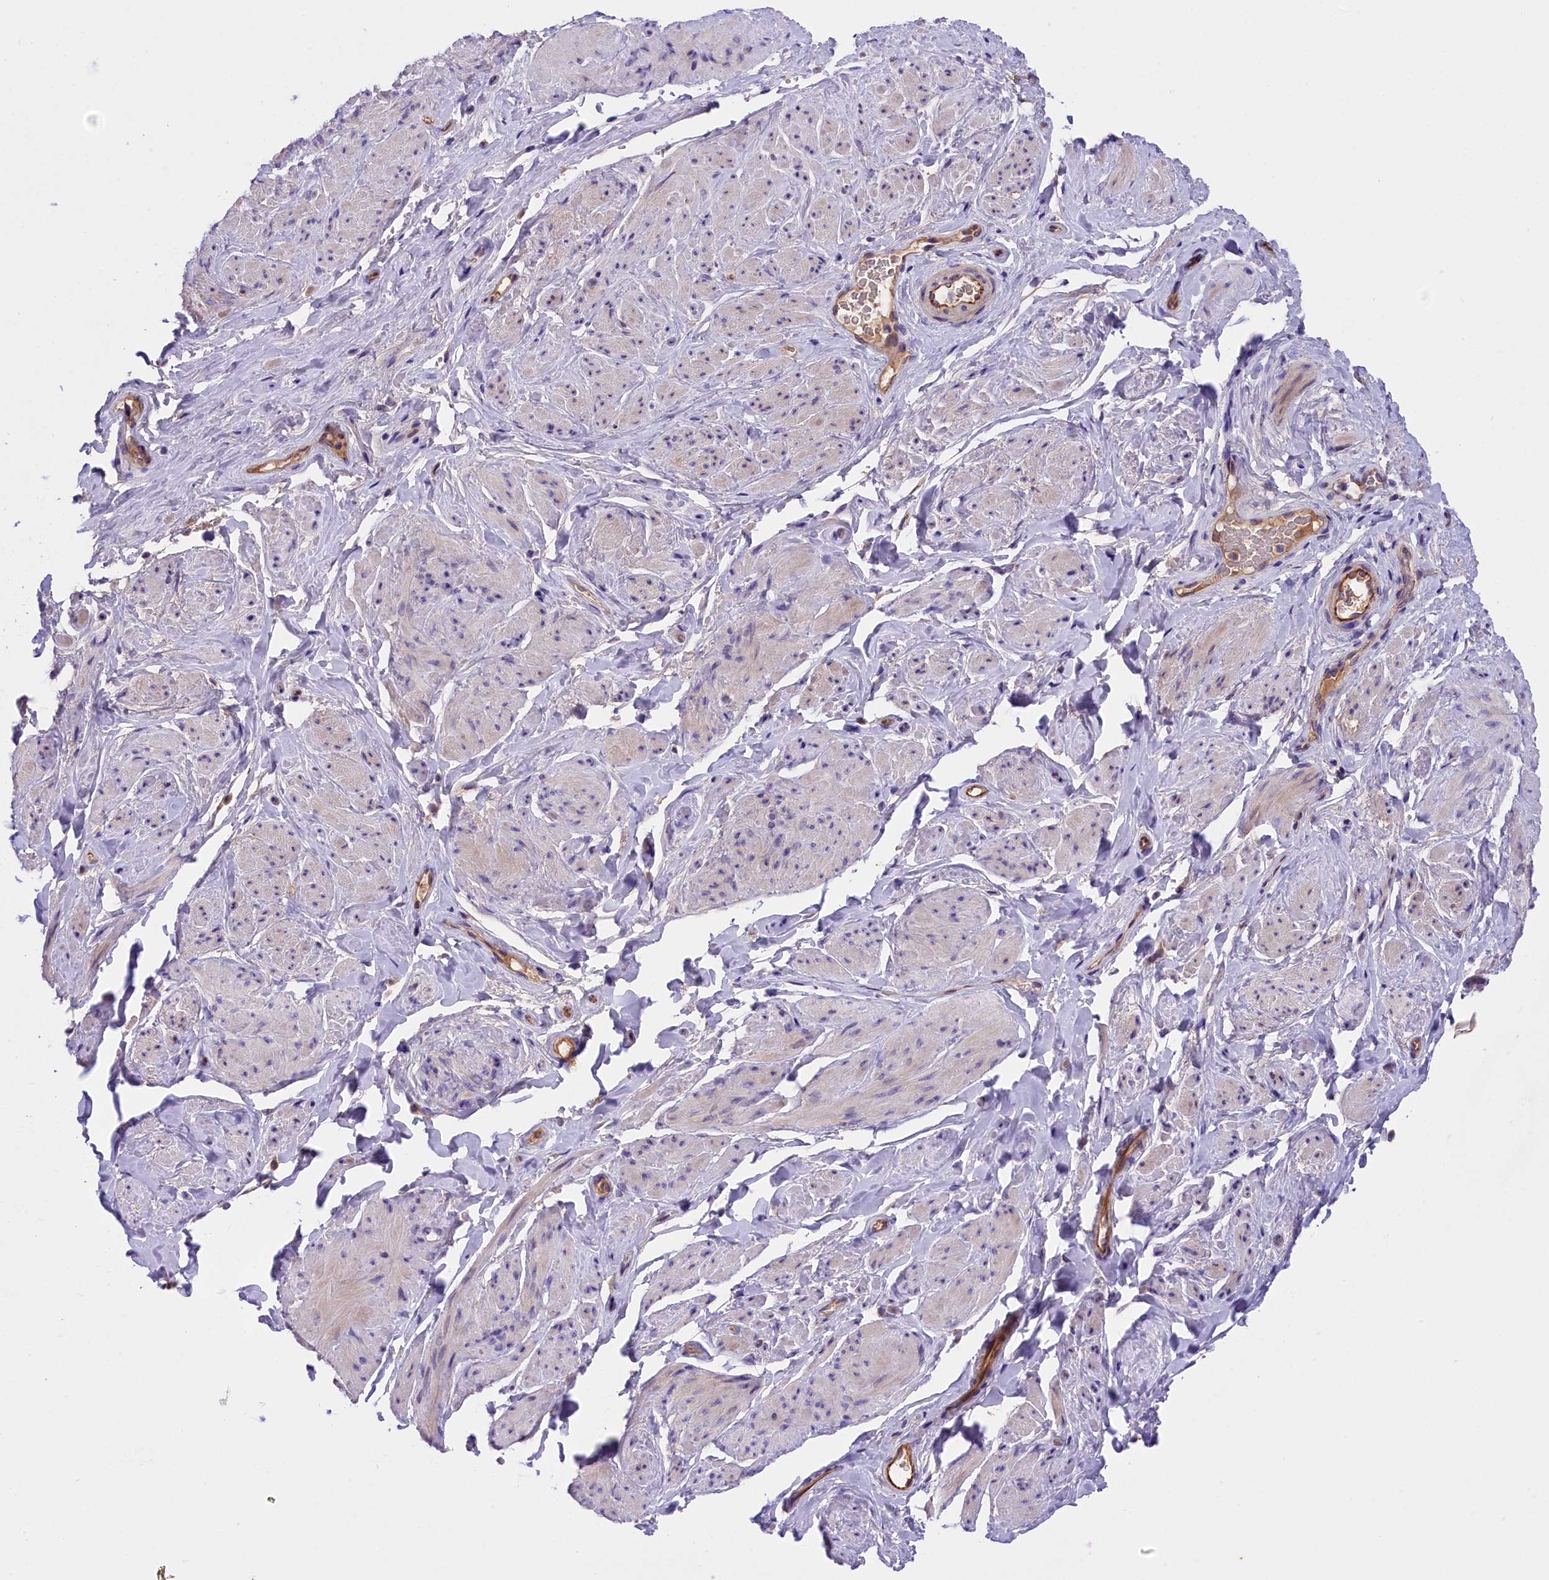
{"staining": {"intensity": "negative", "quantity": "none", "location": "none"}, "tissue": "smooth muscle", "cell_type": "Smooth muscle cells", "image_type": "normal", "snomed": [{"axis": "morphology", "description": "Normal tissue, NOS"}, {"axis": "topography", "description": "Smooth muscle"}, {"axis": "topography", "description": "Peripheral nerve tissue"}], "caption": "Immunohistochemical staining of benign smooth muscle reveals no significant positivity in smooth muscle cells.", "gene": "CCDC32", "patient": {"sex": "male", "age": 69}}